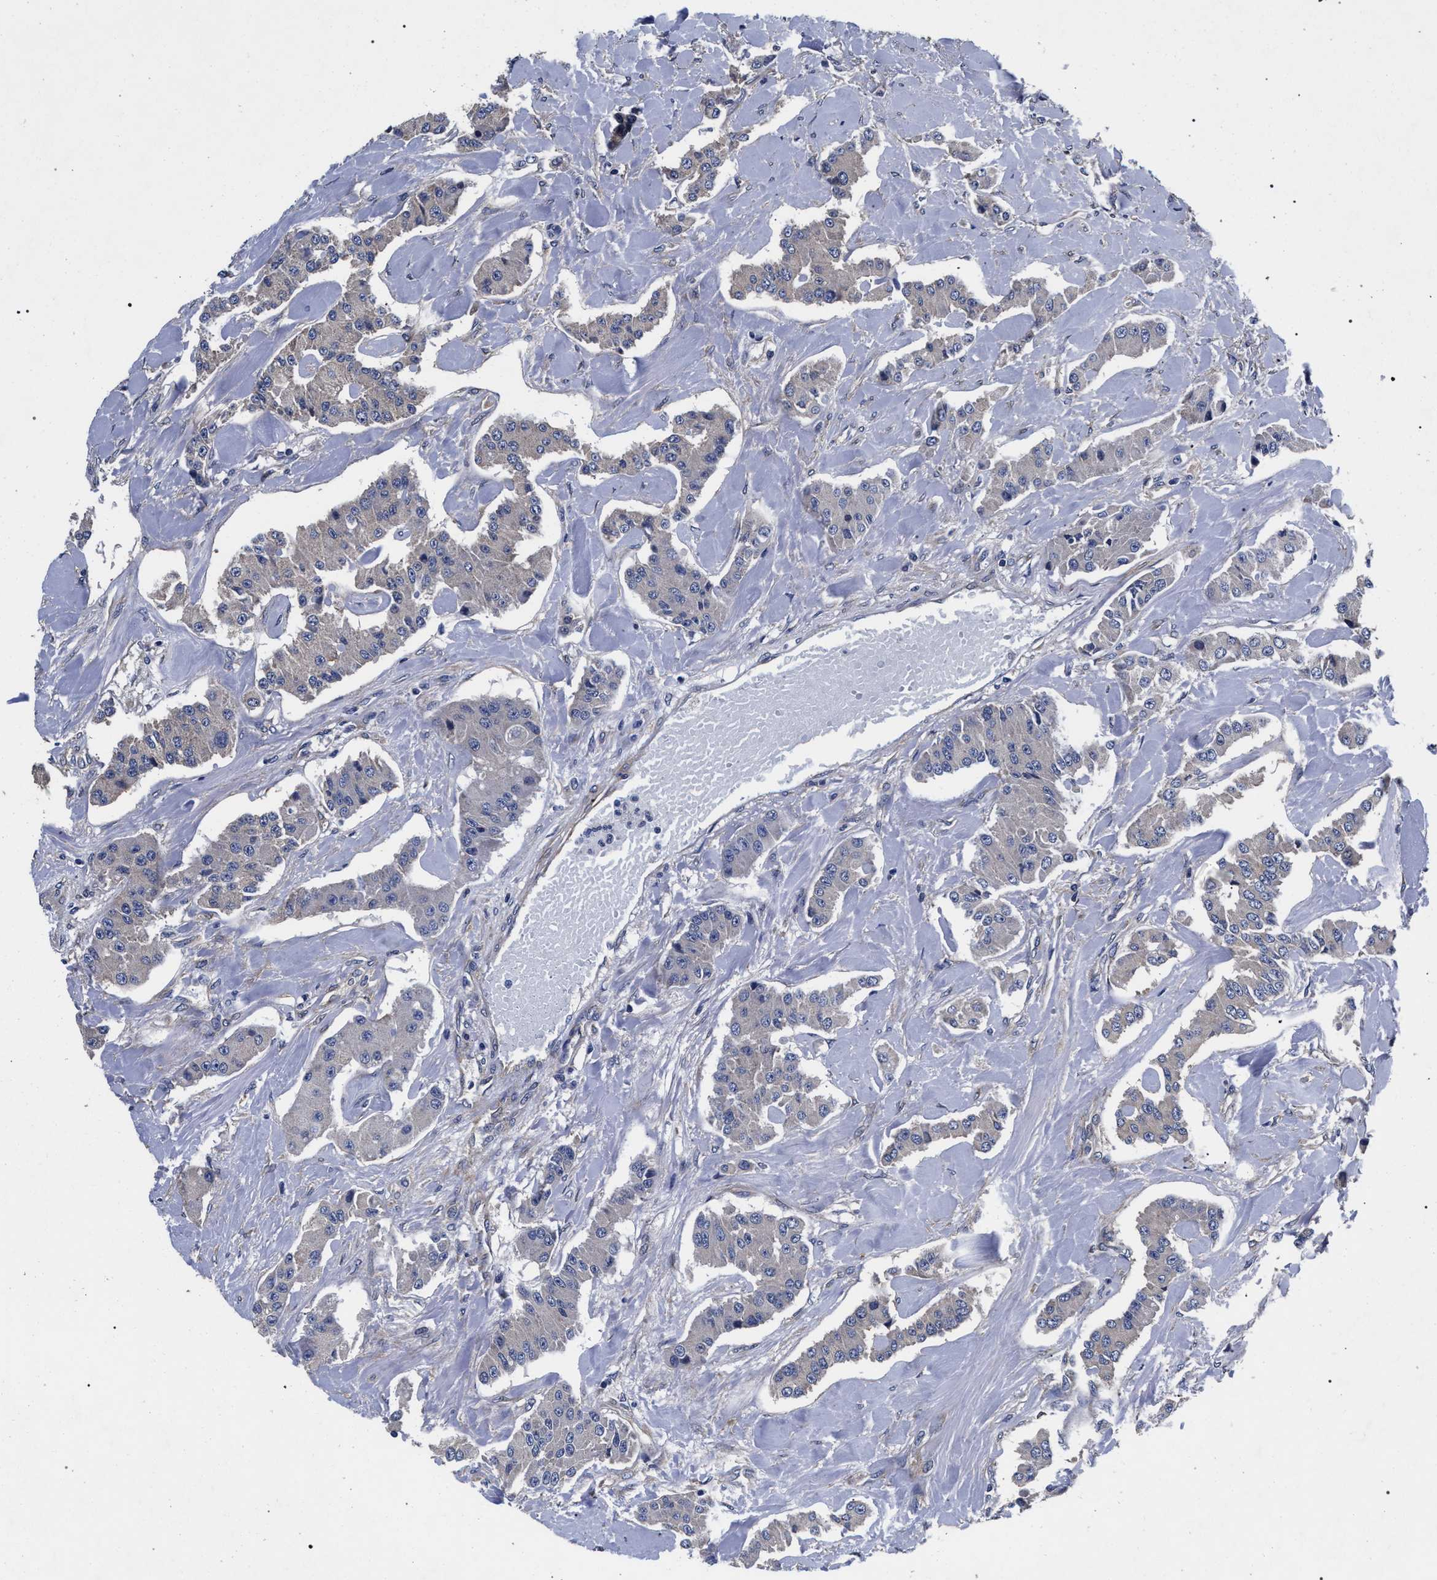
{"staining": {"intensity": "weak", "quantity": "<25%", "location": "cytoplasmic/membranous"}, "tissue": "carcinoid", "cell_type": "Tumor cells", "image_type": "cancer", "snomed": [{"axis": "morphology", "description": "Carcinoid, malignant, NOS"}, {"axis": "topography", "description": "Pancreas"}], "caption": "Histopathology image shows no protein staining in tumor cells of carcinoid tissue.", "gene": "CFAP95", "patient": {"sex": "male", "age": 41}}